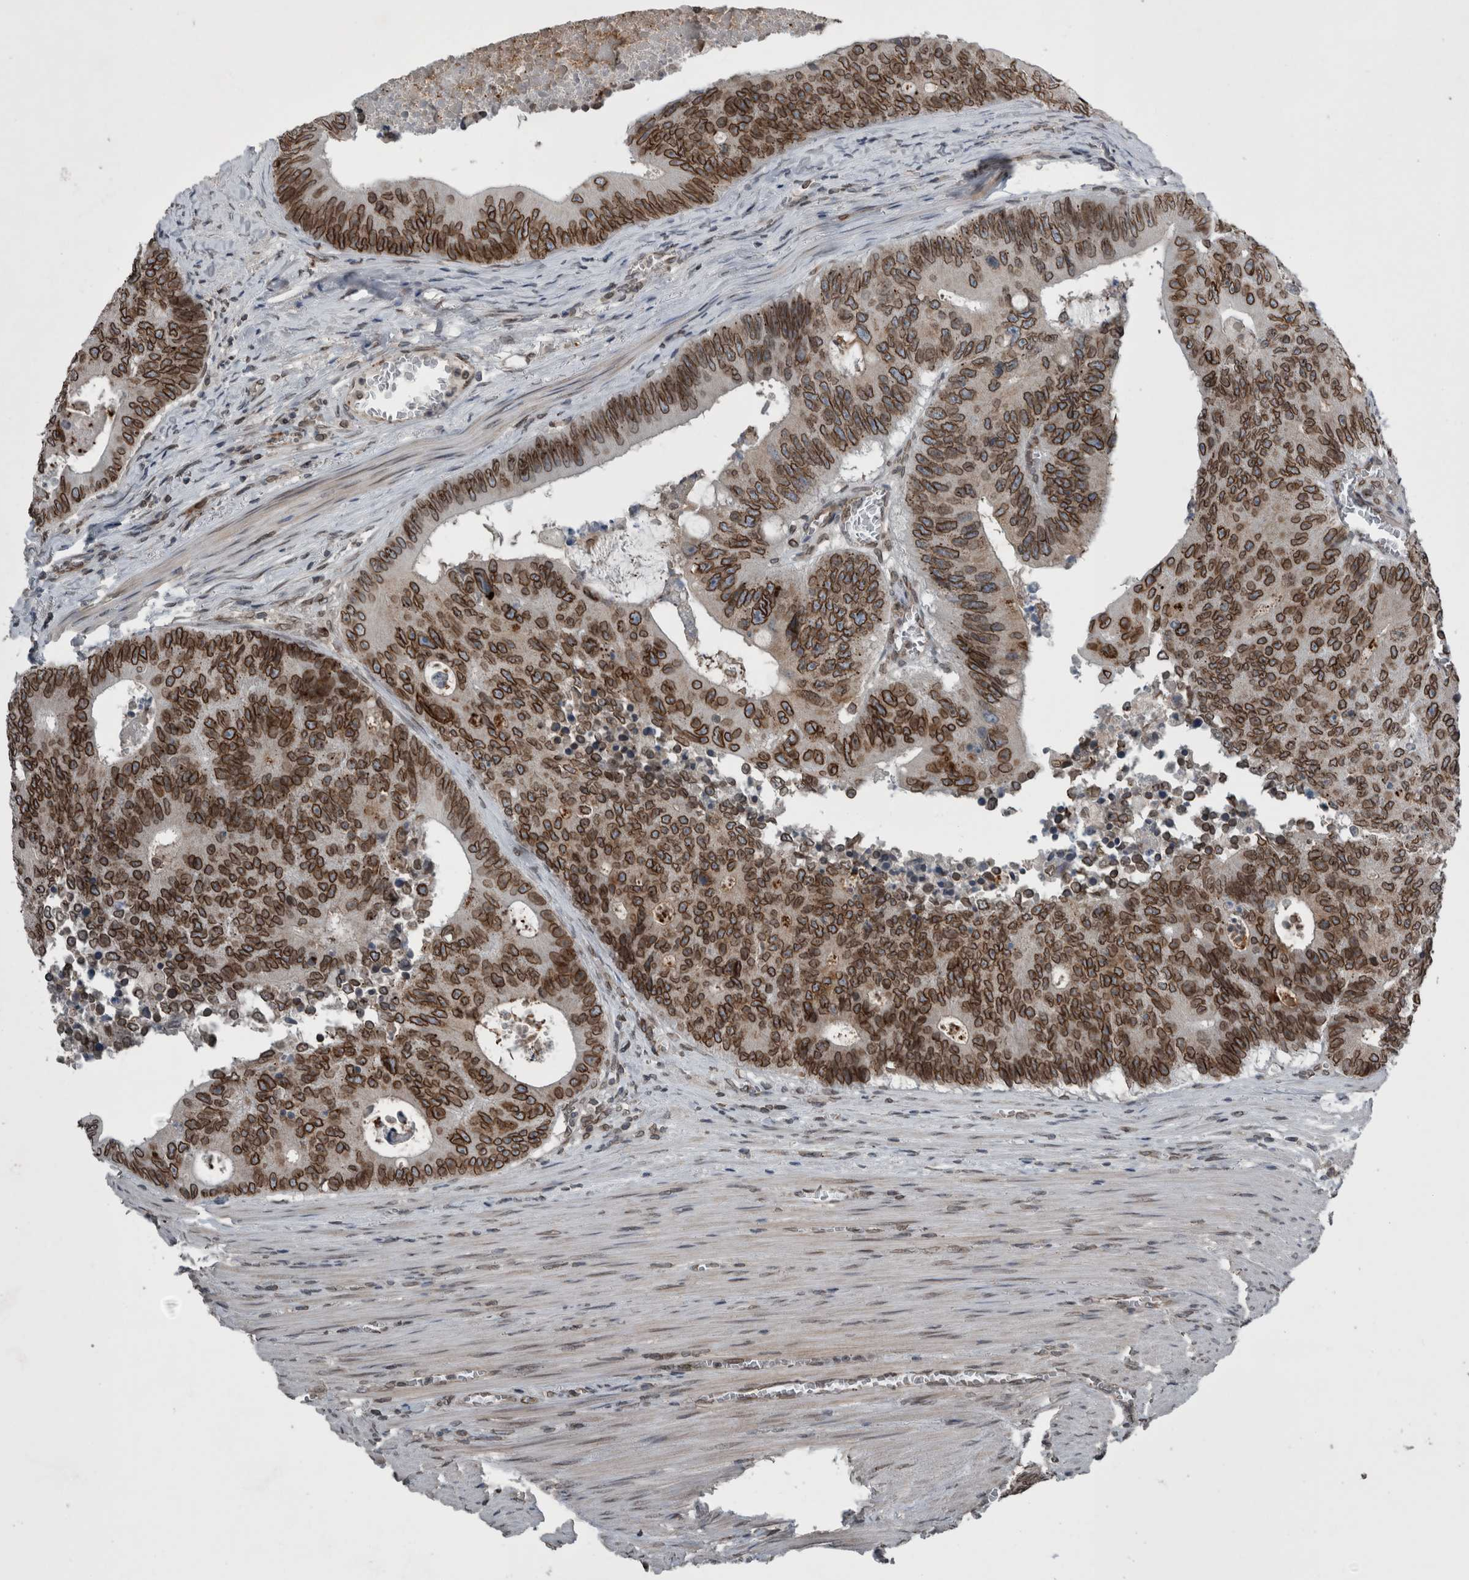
{"staining": {"intensity": "strong", "quantity": ">75%", "location": "cytoplasmic/membranous,nuclear"}, "tissue": "colorectal cancer", "cell_type": "Tumor cells", "image_type": "cancer", "snomed": [{"axis": "morphology", "description": "Adenocarcinoma, NOS"}, {"axis": "topography", "description": "Colon"}], "caption": "Human colorectal adenocarcinoma stained for a protein (brown) exhibits strong cytoplasmic/membranous and nuclear positive expression in about >75% of tumor cells.", "gene": "RANBP2", "patient": {"sex": "male", "age": 87}}